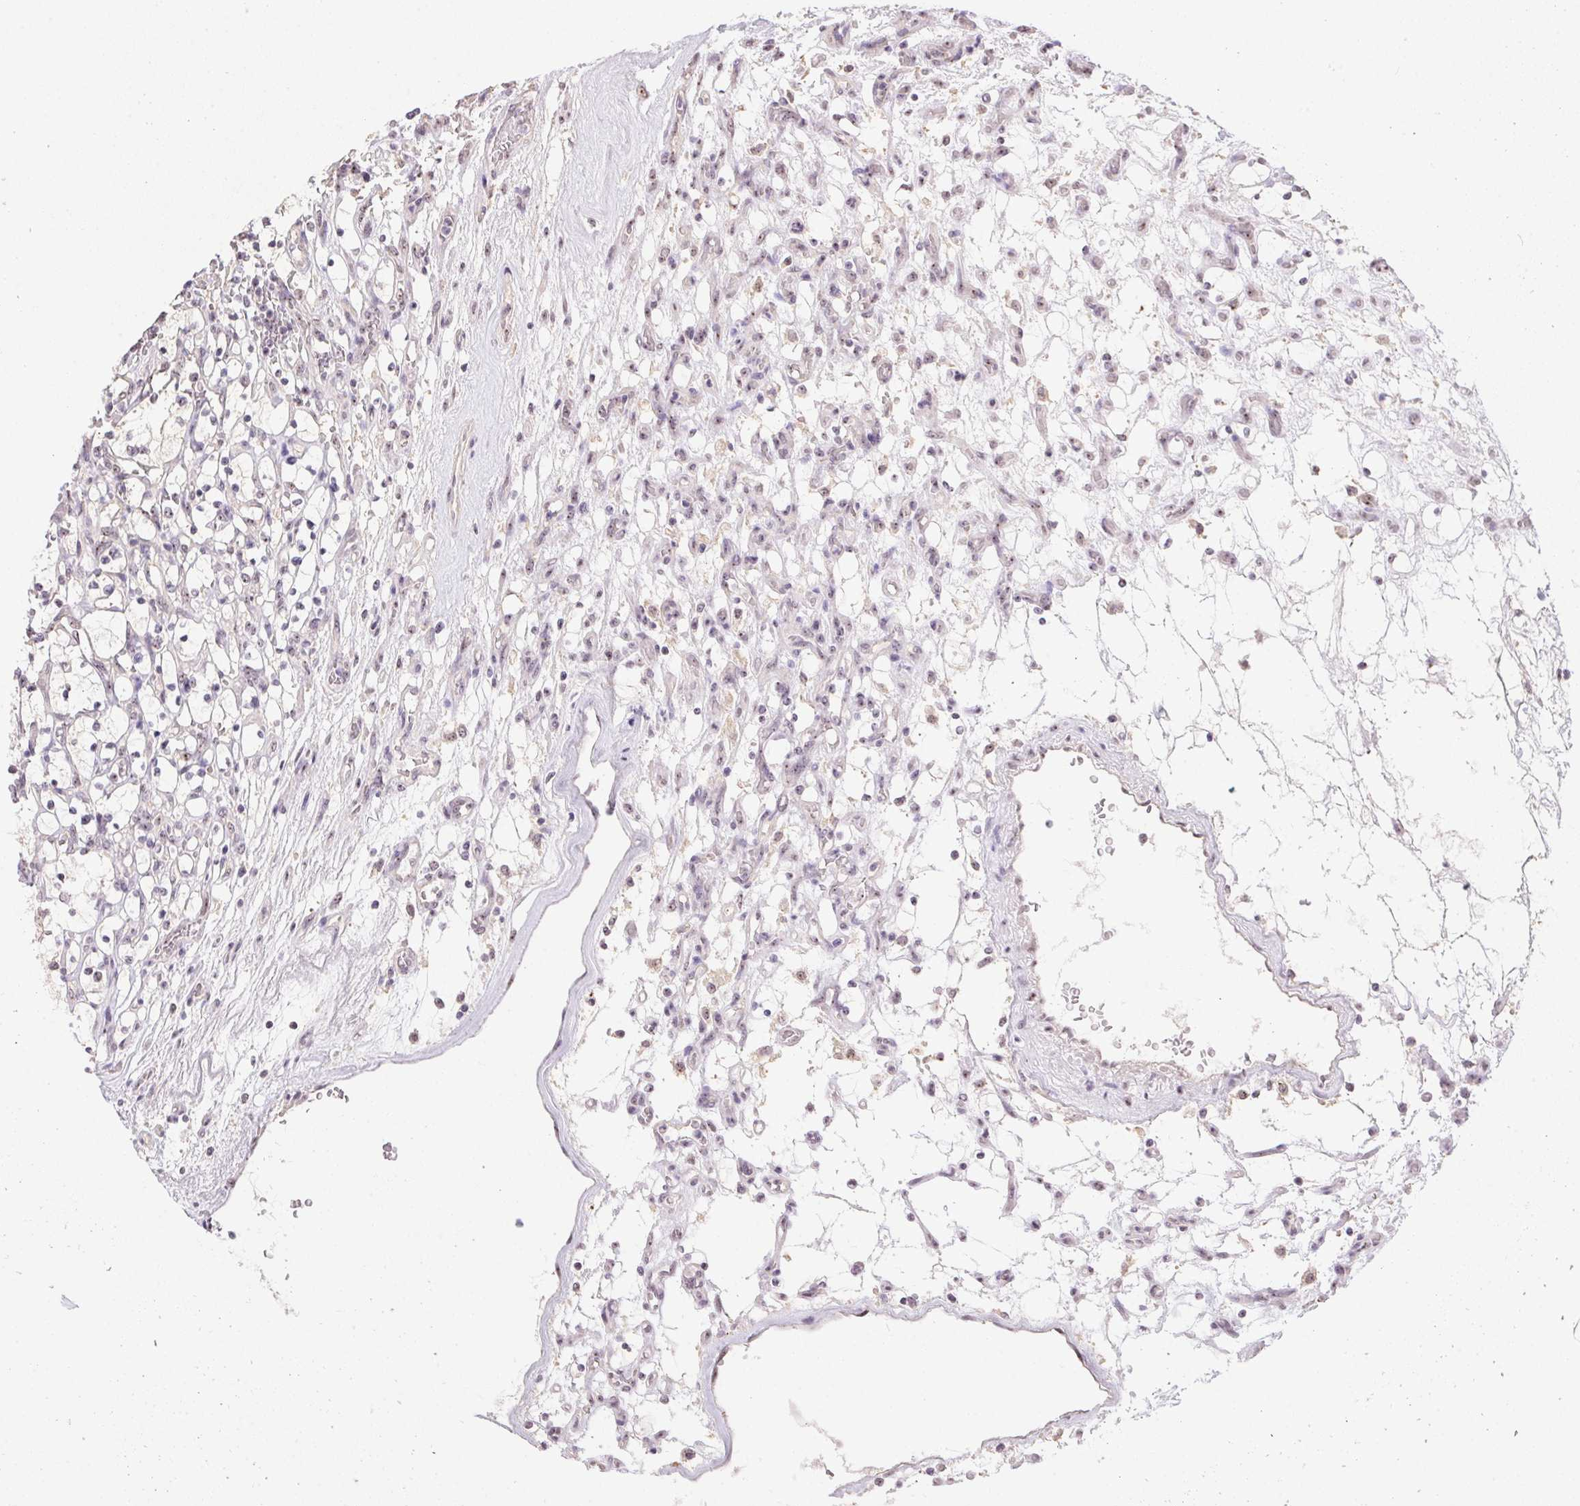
{"staining": {"intensity": "negative", "quantity": "none", "location": "none"}, "tissue": "renal cancer", "cell_type": "Tumor cells", "image_type": "cancer", "snomed": [{"axis": "morphology", "description": "Adenocarcinoma, NOS"}, {"axis": "topography", "description": "Kidney"}], "caption": "This is an immunohistochemistry (IHC) photomicrograph of renal cancer (adenocarcinoma). There is no positivity in tumor cells.", "gene": "BATF2", "patient": {"sex": "female", "age": 69}}